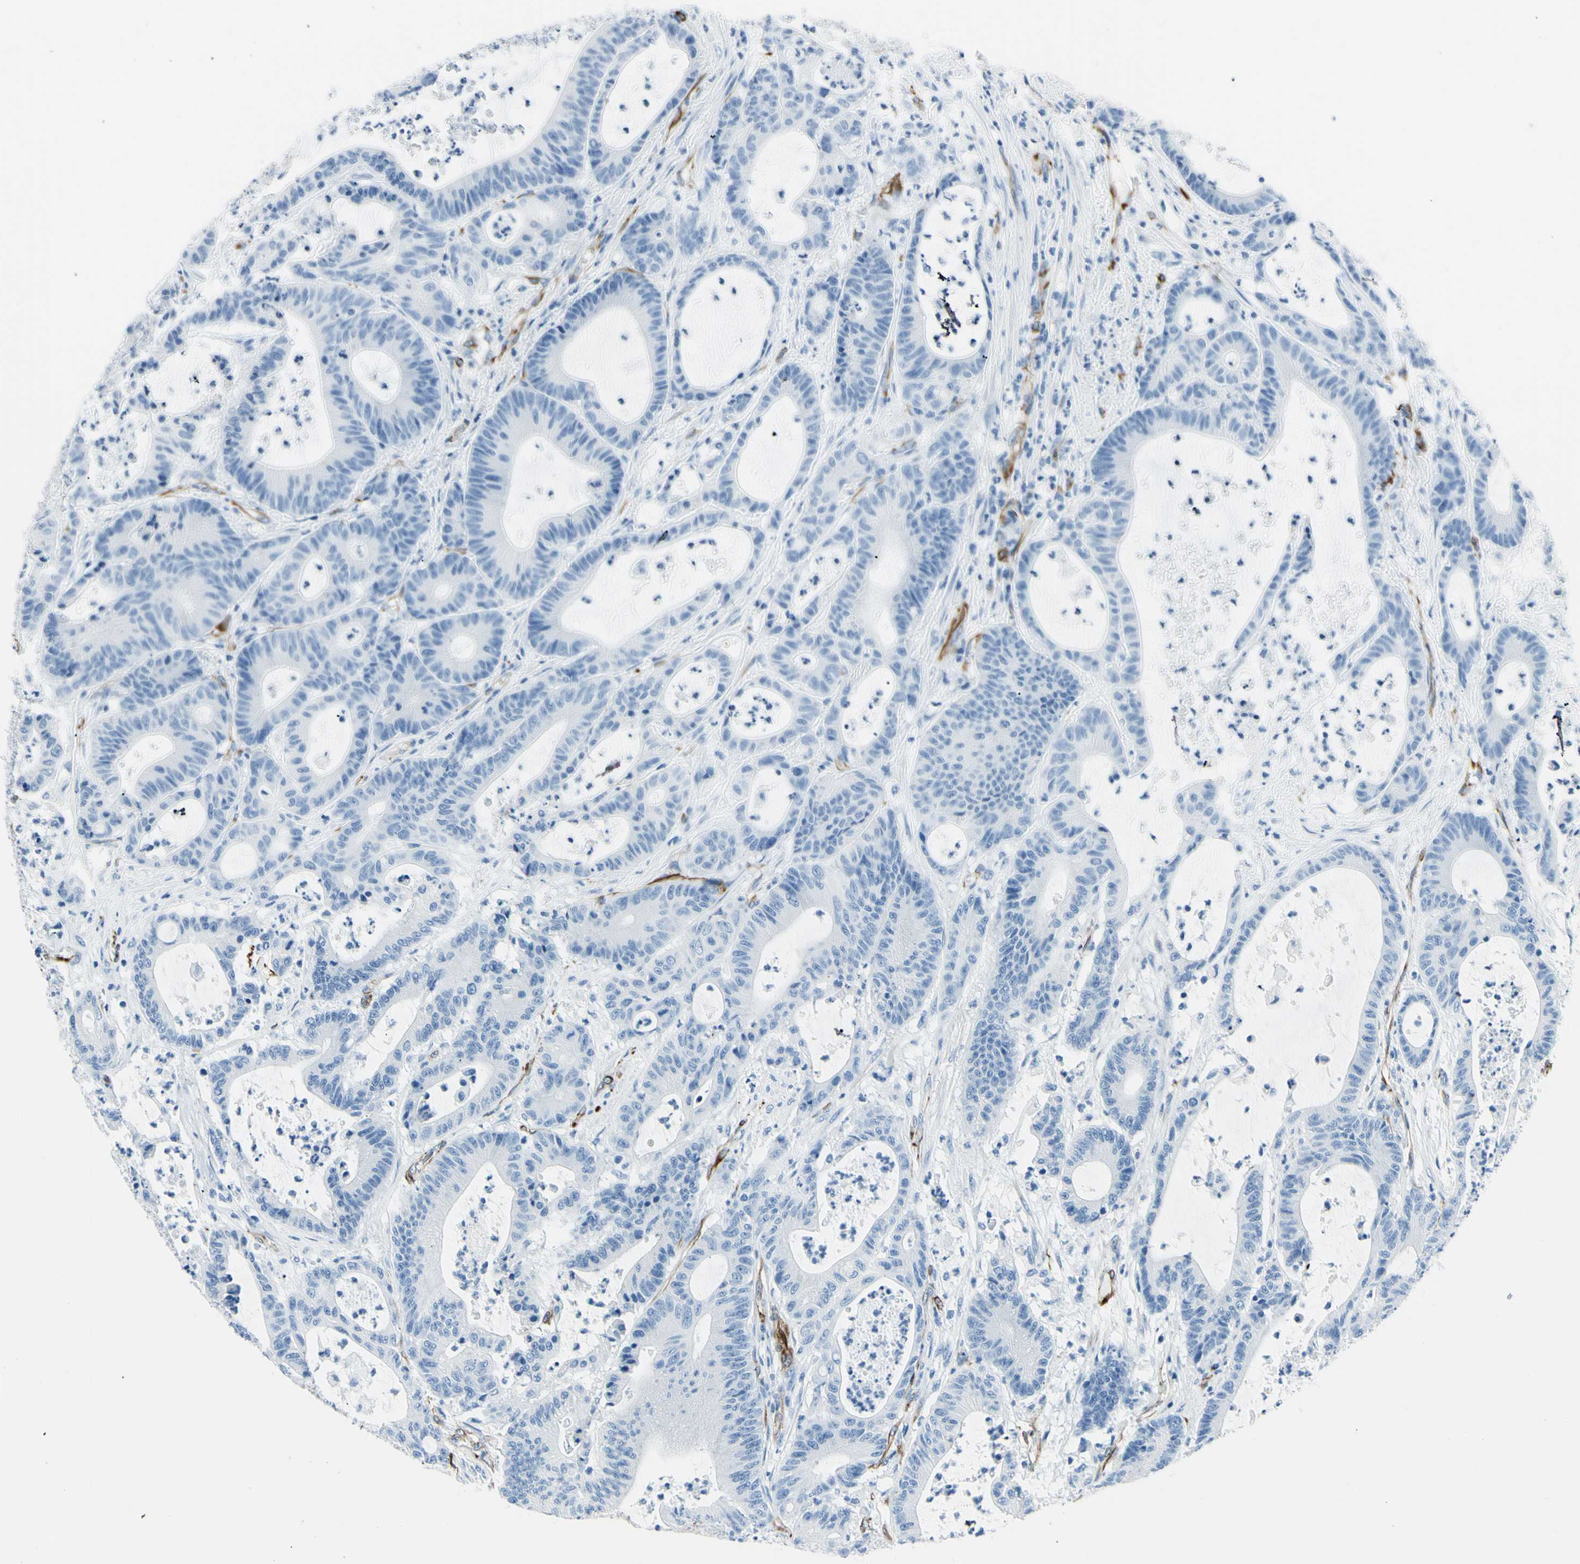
{"staining": {"intensity": "negative", "quantity": "none", "location": "none"}, "tissue": "colorectal cancer", "cell_type": "Tumor cells", "image_type": "cancer", "snomed": [{"axis": "morphology", "description": "Adenocarcinoma, NOS"}, {"axis": "topography", "description": "Colon"}], "caption": "Photomicrograph shows no protein staining in tumor cells of colorectal cancer (adenocarcinoma) tissue.", "gene": "PTH2R", "patient": {"sex": "female", "age": 84}}